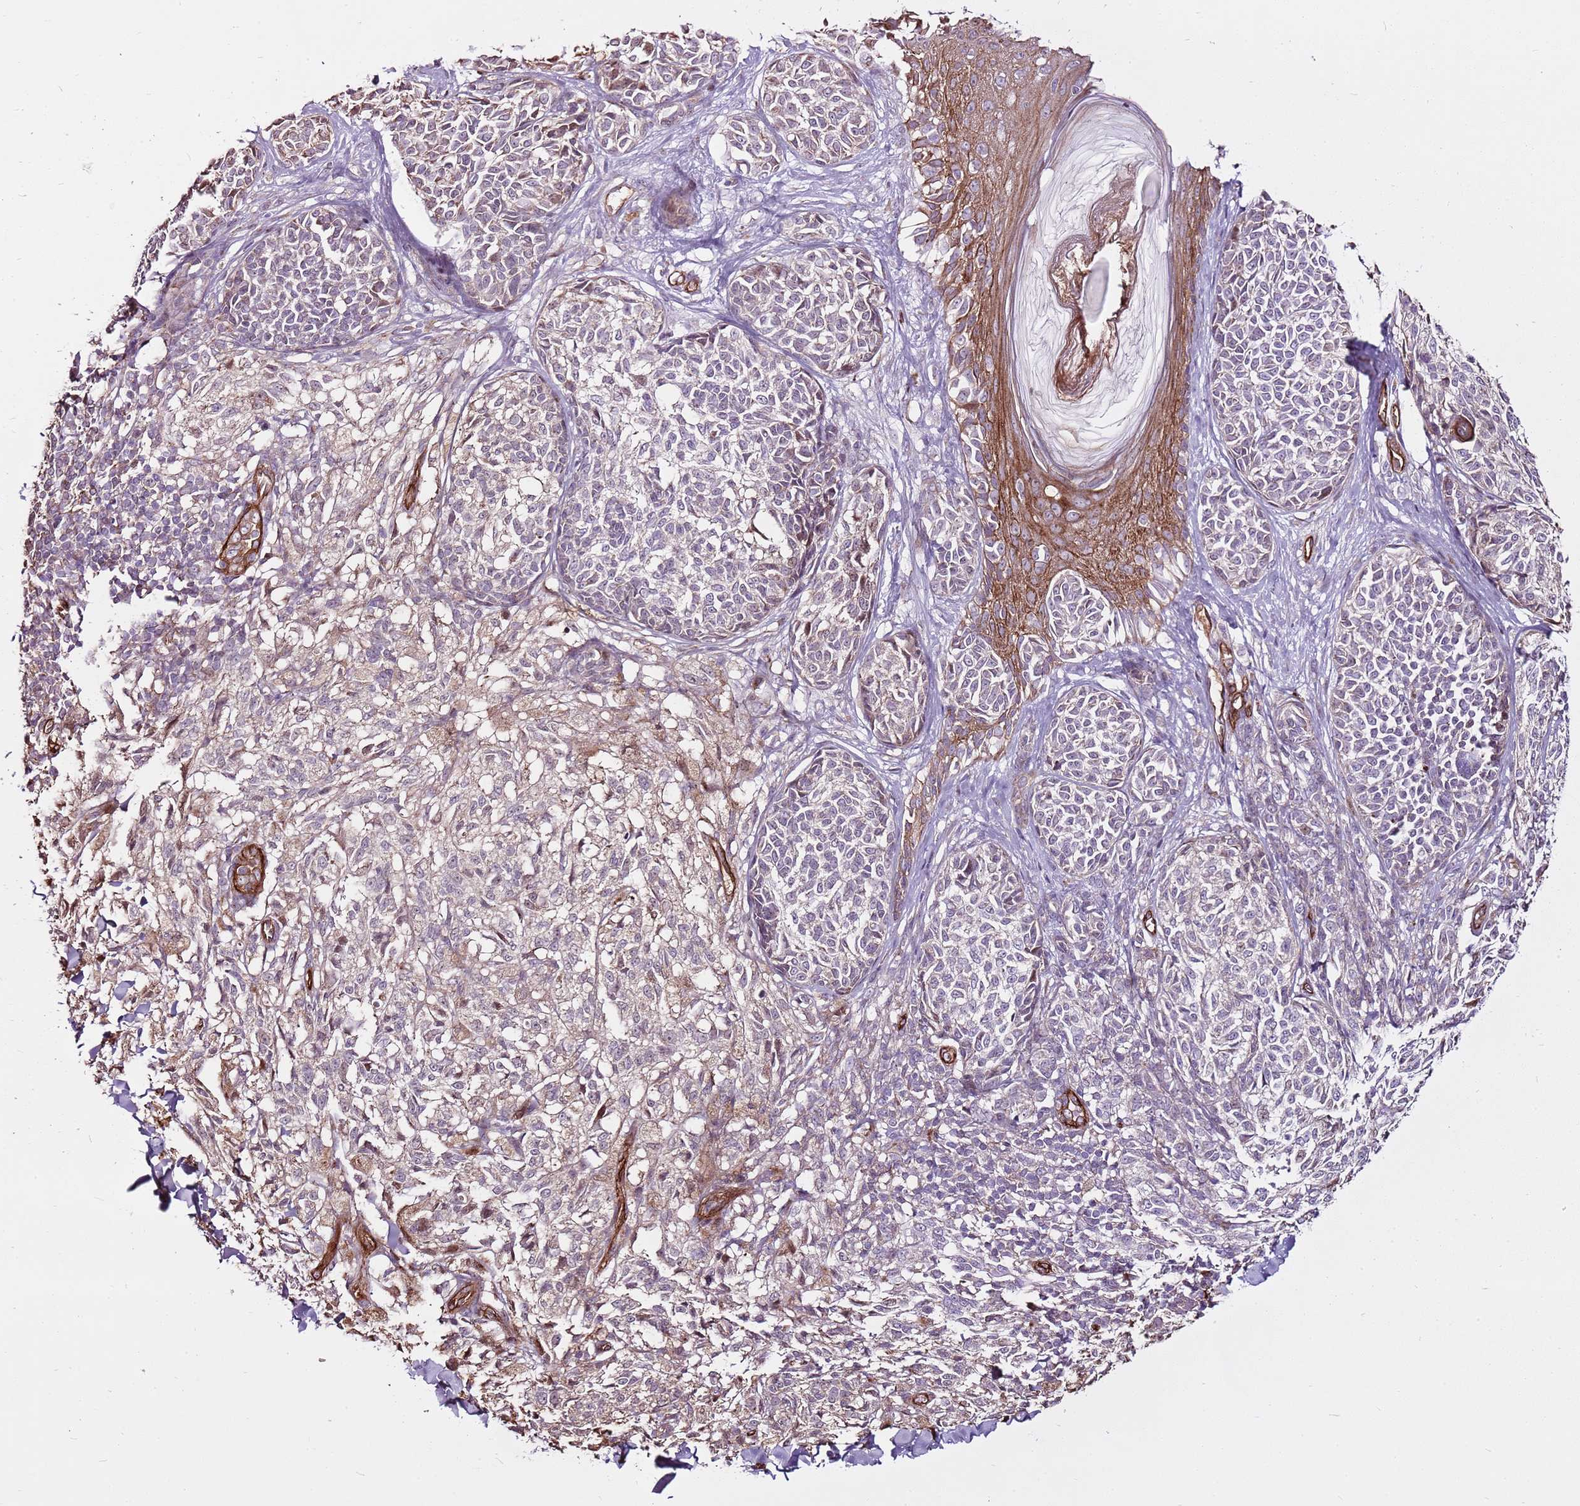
{"staining": {"intensity": "weak", "quantity": "<25%", "location": "cytoplasmic/membranous"}, "tissue": "melanoma", "cell_type": "Tumor cells", "image_type": "cancer", "snomed": [{"axis": "morphology", "description": "Malignant melanoma, NOS"}, {"axis": "topography", "description": "Skin of upper extremity"}], "caption": "This is a micrograph of IHC staining of malignant melanoma, which shows no staining in tumor cells.", "gene": "ZNF827", "patient": {"sex": "male", "age": 40}}